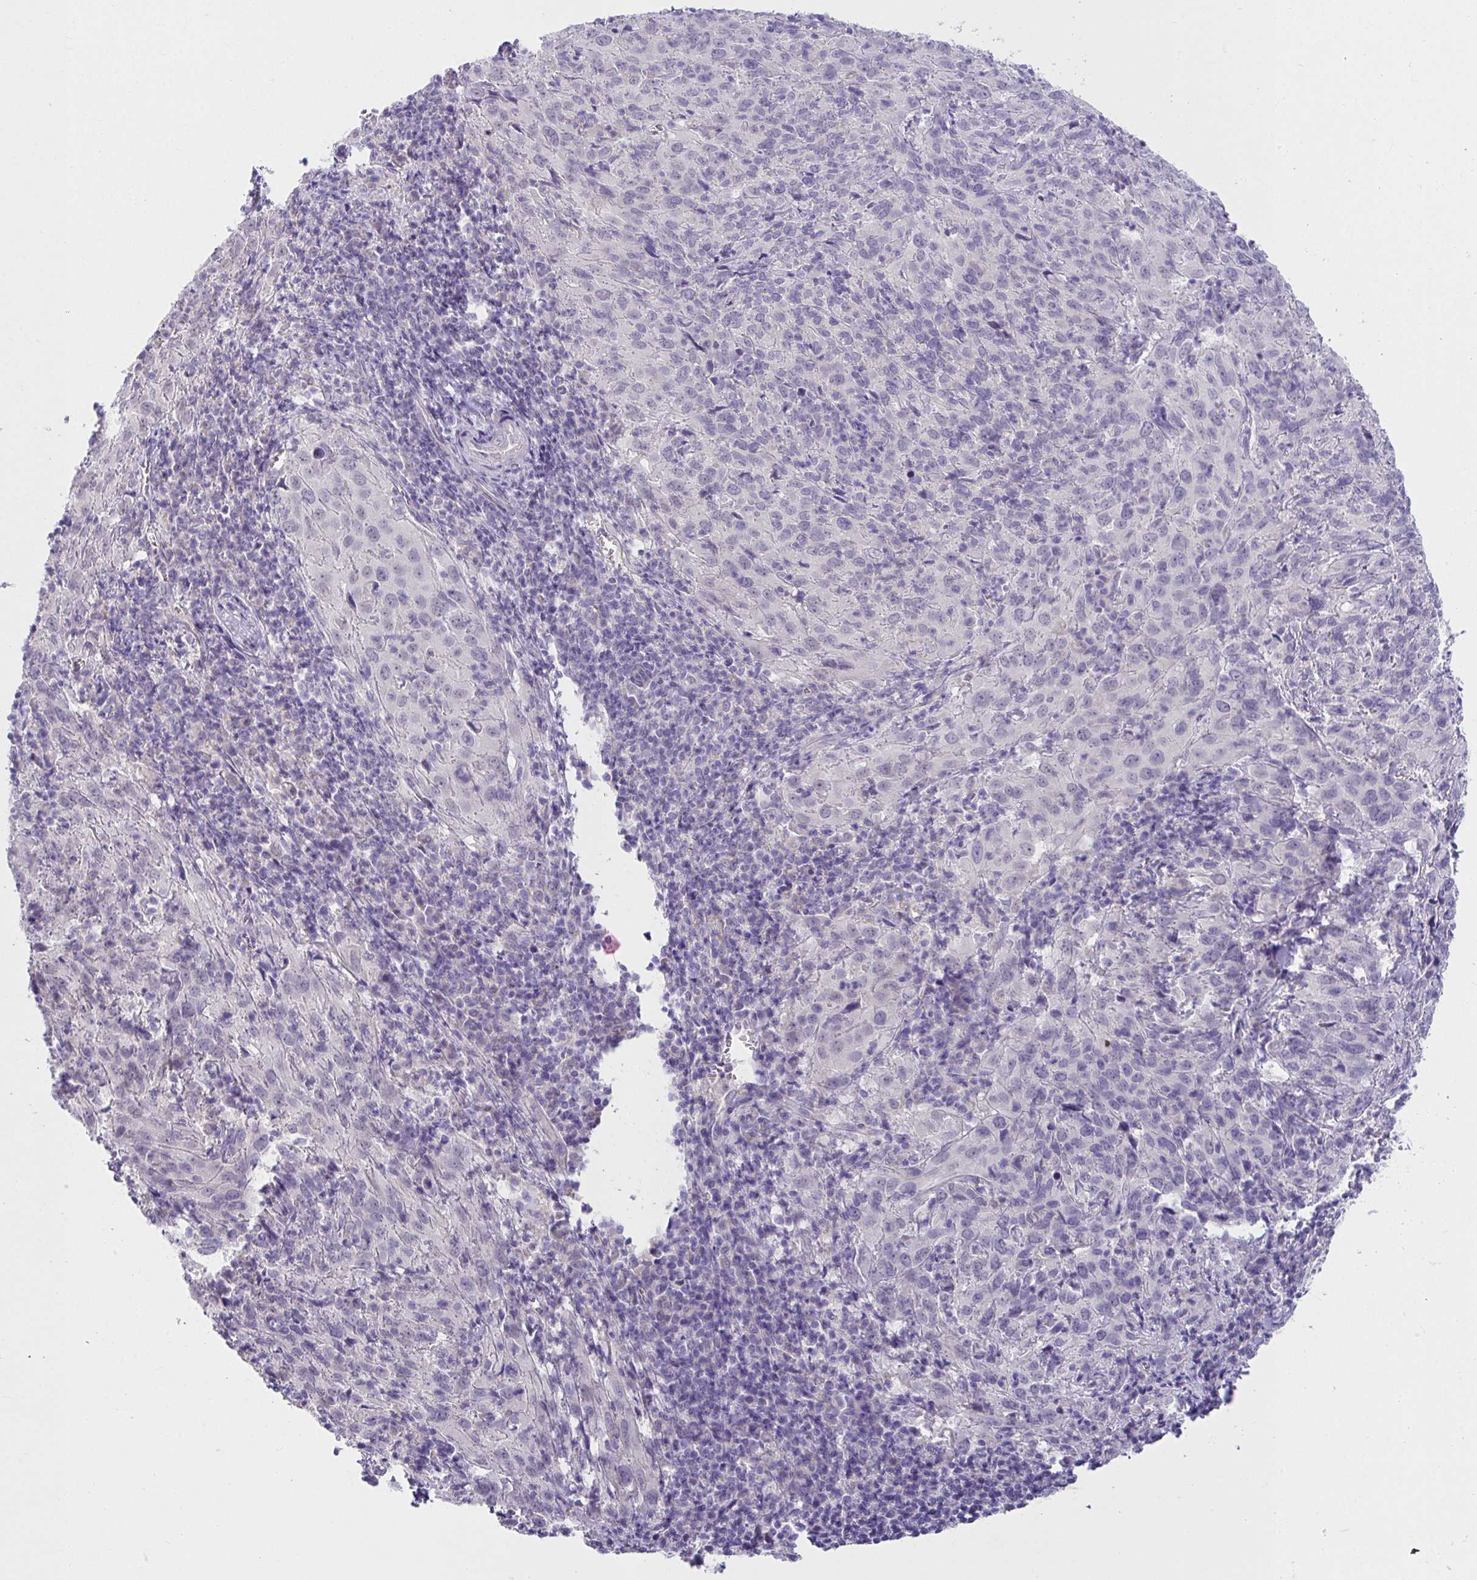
{"staining": {"intensity": "negative", "quantity": "none", "location": "none"}, "tissue": "cervical cancer", "cell_type": "Tumor cells", "image_type": "cancer", "snomed": [{"axis": "morphology", "description": "Squamous cell carcinoma, NOS"}, {"axis": "topography", "description": "Cervix"}], "caption": "Human cervical cancer stained for a protein using immunohistochemistry shows no expression in tumor cells.", "gene": "CXCR1", "patient": {"sex": "female", "age": 51}}